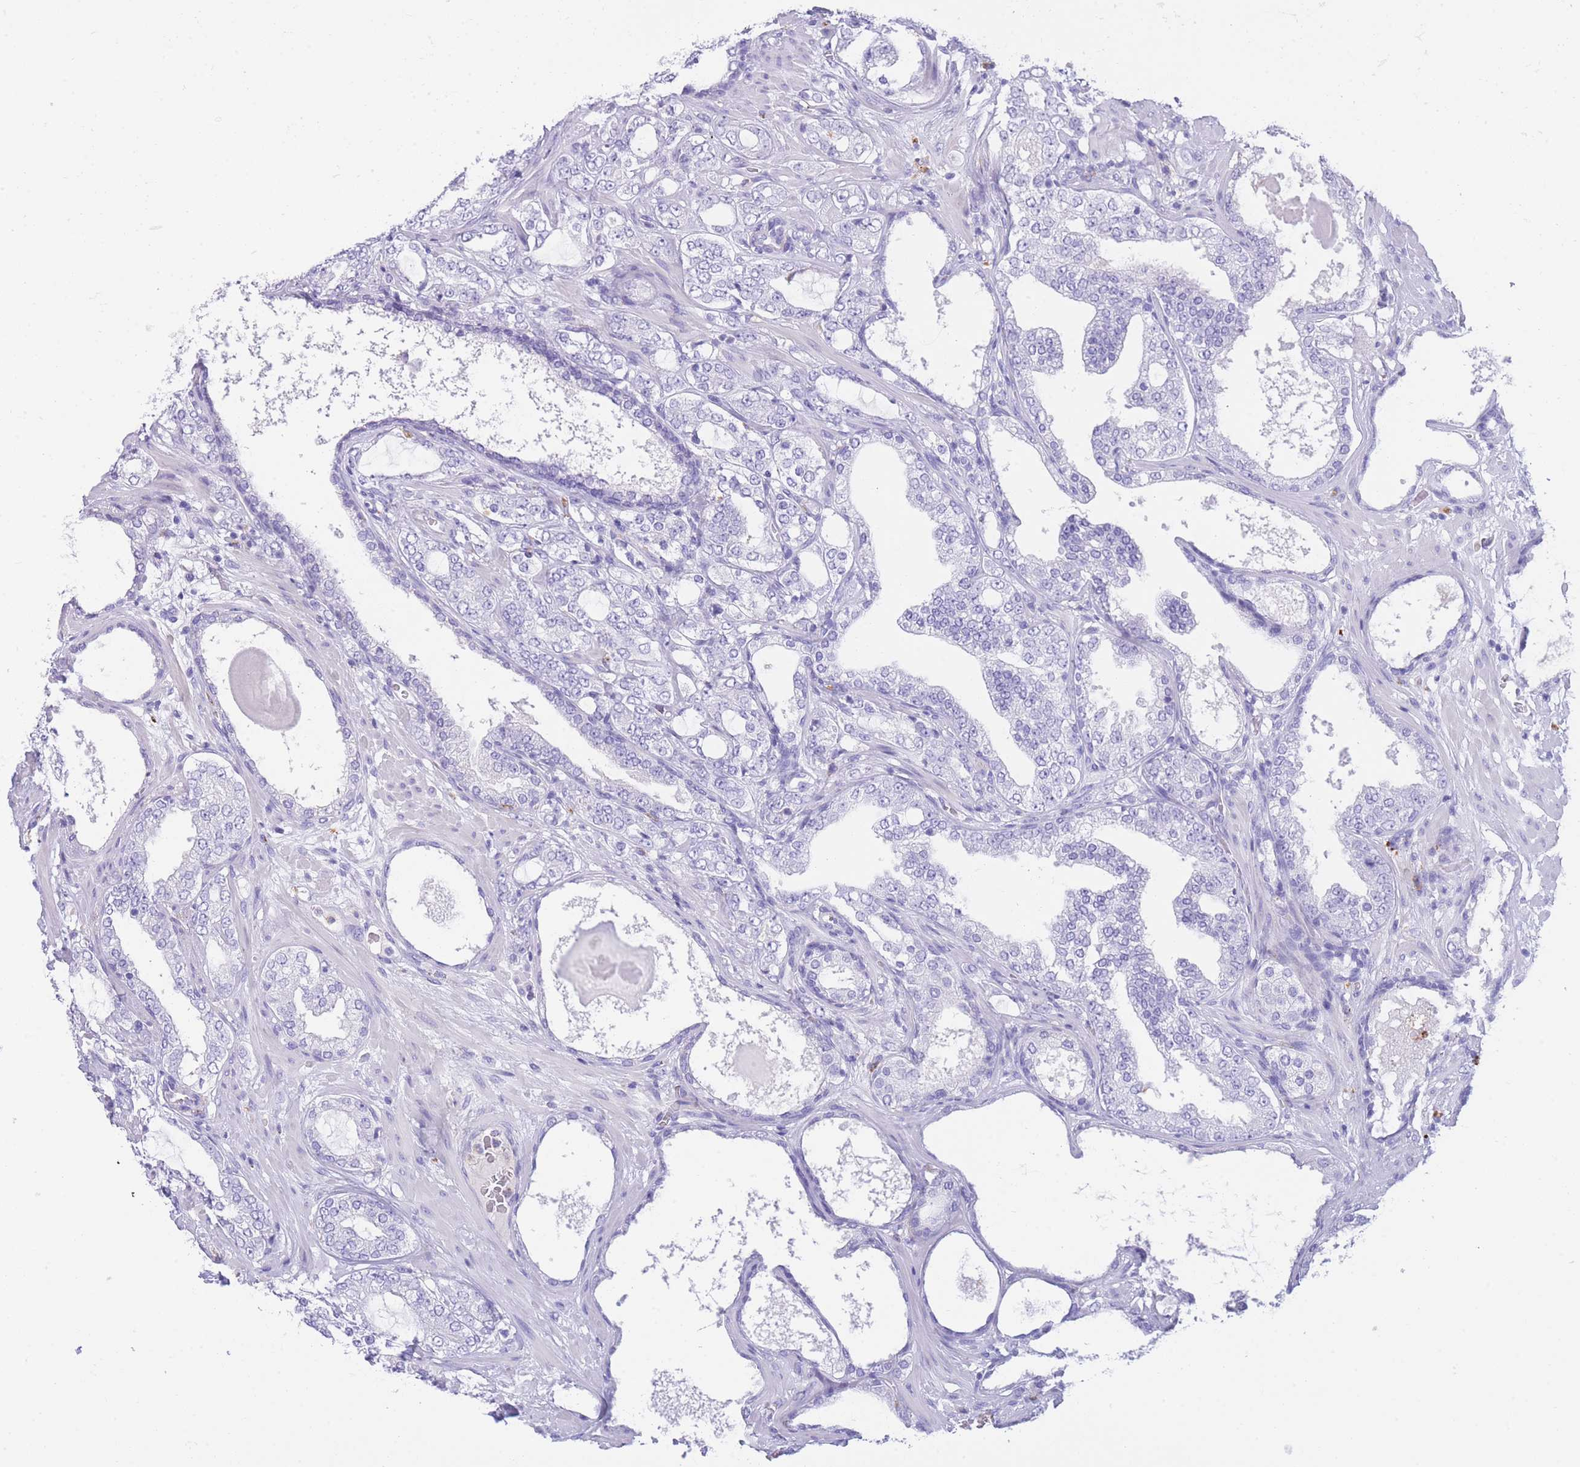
{"staining": {"intensity": "negative", "quantity": "none", "location": "none"}, "tissue": "prostate cancer", "cell_type": "Tumor cells", "image_type": "cancer", "snomed": [{"axis": "morphology", "description": "Adenocarcinoma, High grade"}, {"axis": "topography", "description": "Prostate"}], "caption": "Prostate cancer stained for a protein using immunohistochemistry displays no expression tumor cells.", "gene": "PLBD1", "patient": {"sex": "male", "age": 64}}